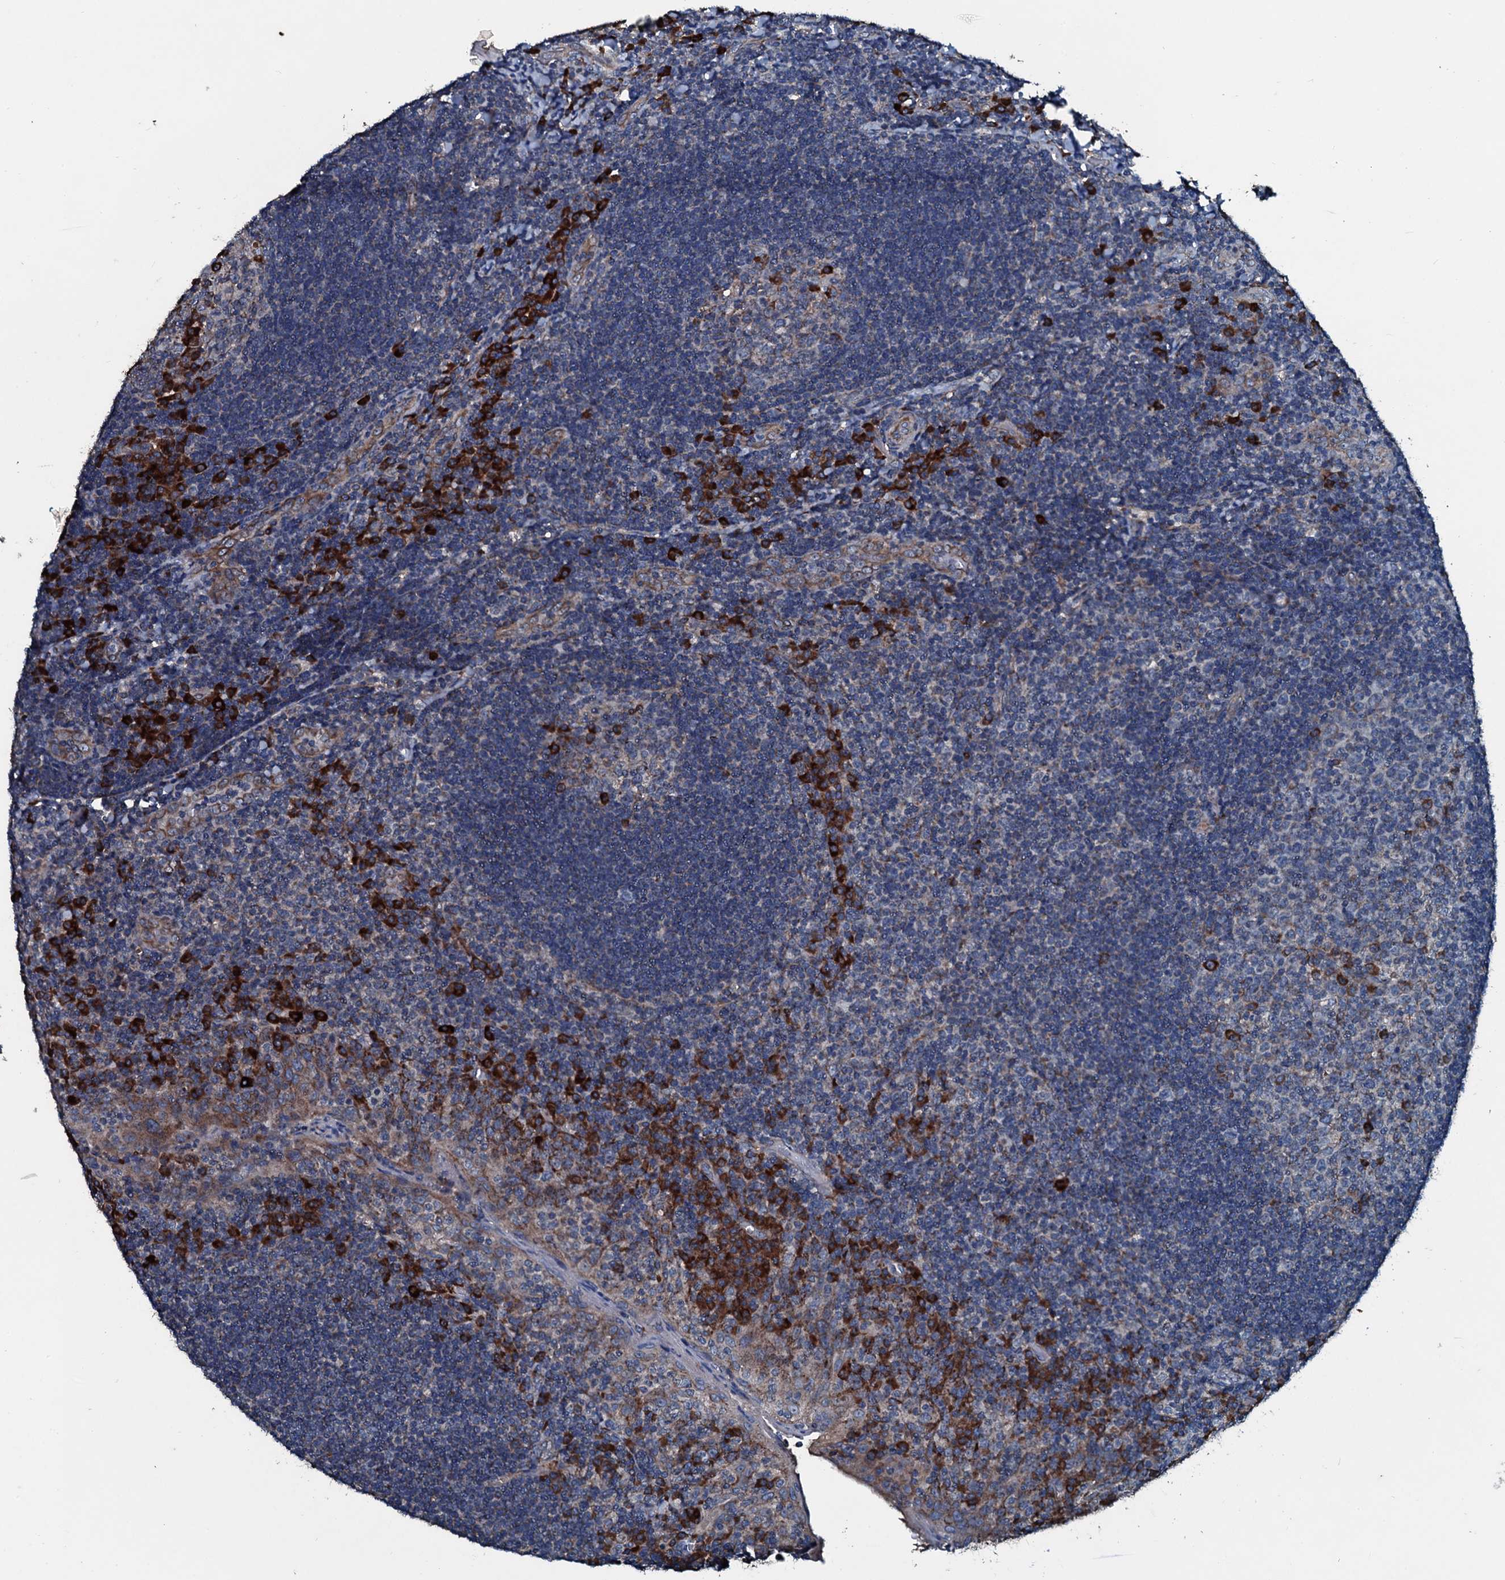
{"staining": {"intensity": "strong", "quantity": "<25%", "location": "cytoplasmic/membranous"}, "tissue": "tonsil", "cell_type": "Germinal center cells", "image_type": "normal", "snomed": [{"axis": "morphology", "description": "Normal tissue, NOS"}, {"axis": "topography", "description": "Tonsil"}], "caption": "High-power microscopy captured an immunohistochemistry micrograph of normal tonsil, revealing strong cytoplasmic/membranous positivity in about <25% of germinal center cells. (brown staining indicates protein expression, while blue staining denotes nuclei).", "gene": "ACSS3", "patient": {"sex": "male", "age": 17}}